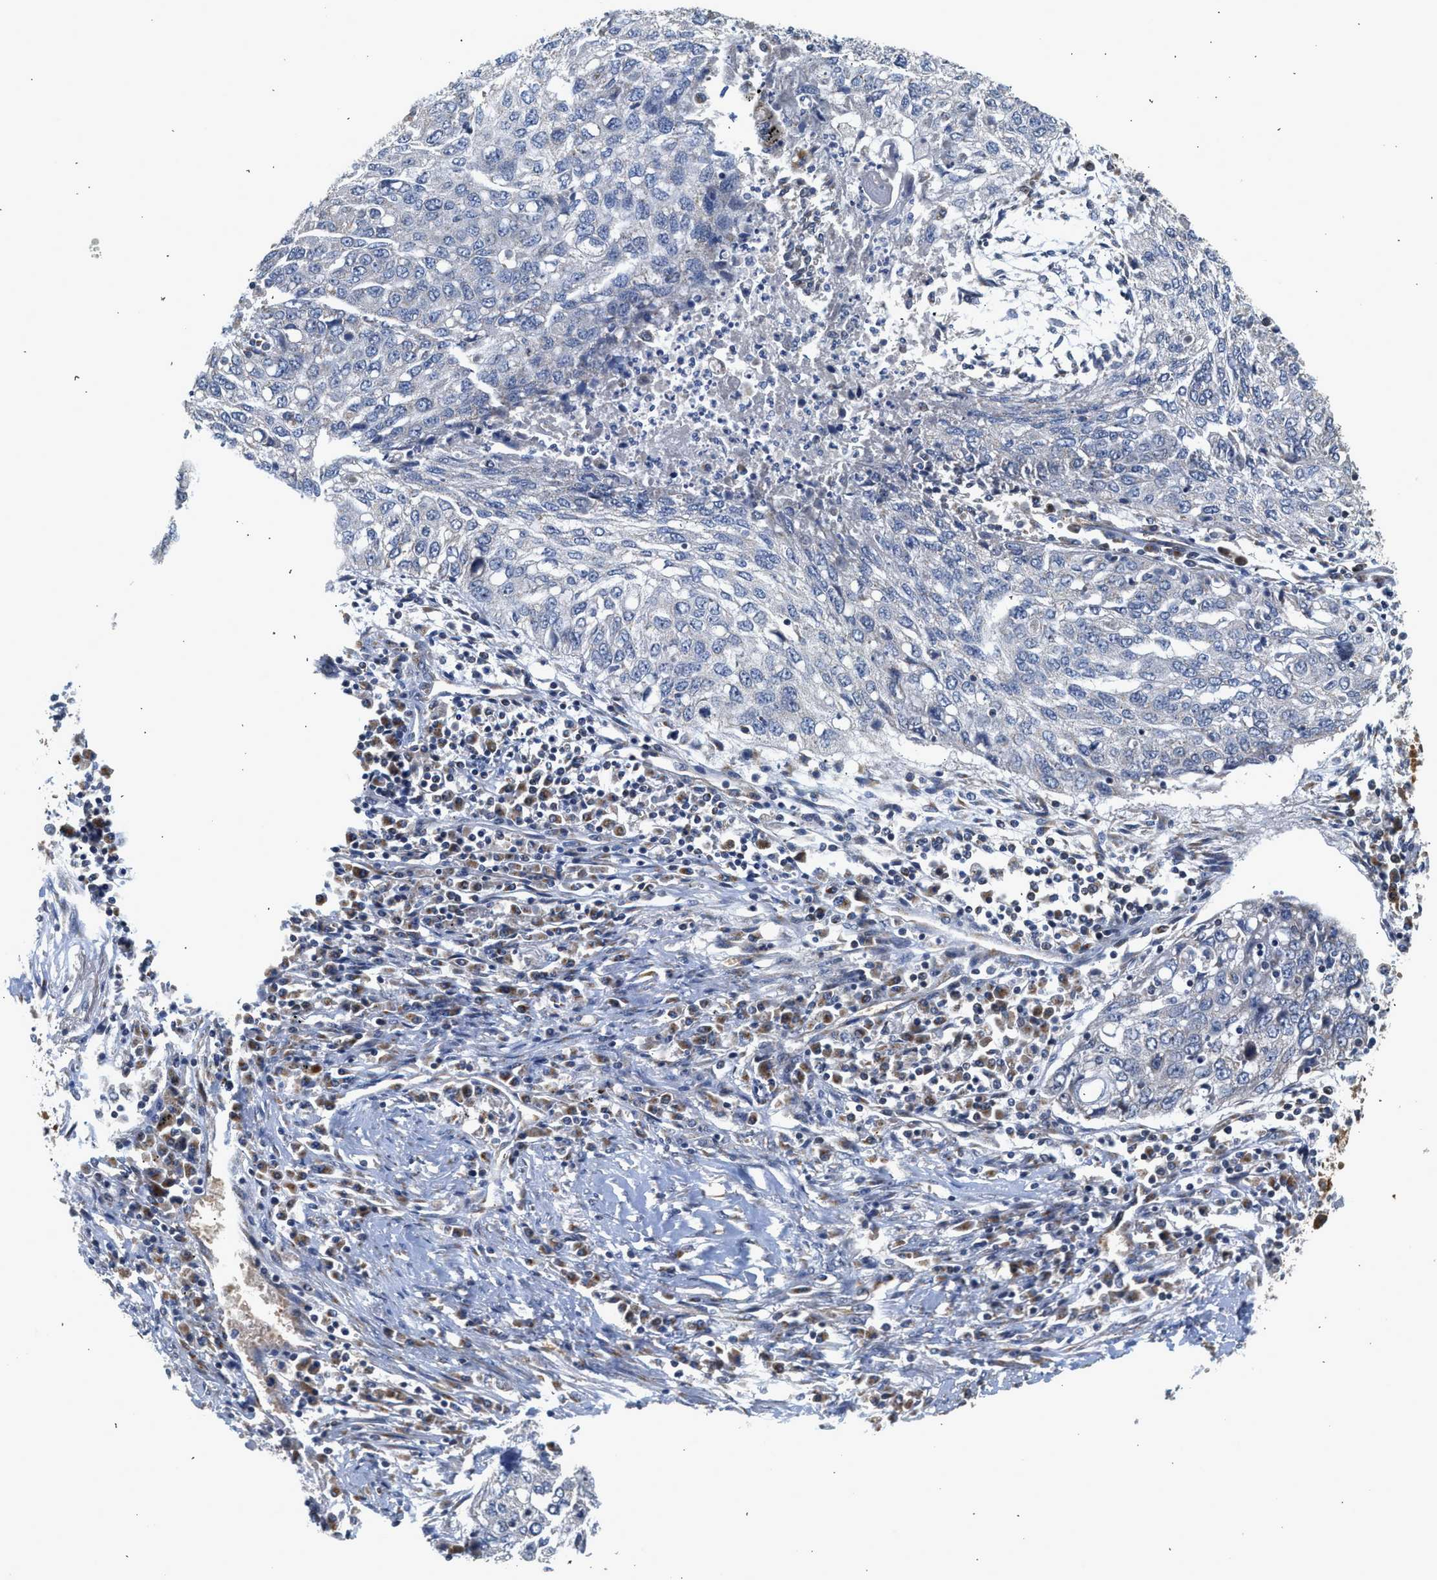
{"staining": {"intensity": "negative", "quantity": "none", "location": "none"}, "tissue": "lung cancer", "cell_type": "Tumor cells", "image_type": "cancer", "snomed": [{"axis": "morphology", "description": "Squamous cell carcinoma, NOS"}, {"axis": "topography", "description": "Lung"}], "caption": "High power microscopy histopathology image of an immunohistochemistry (IHC) photomicrograph of squamous cell carcinoma (lung), revealing no significant staining in tumor cells.", "gene": "PIM1", "patient": {"sex": "female", "age": 63}}